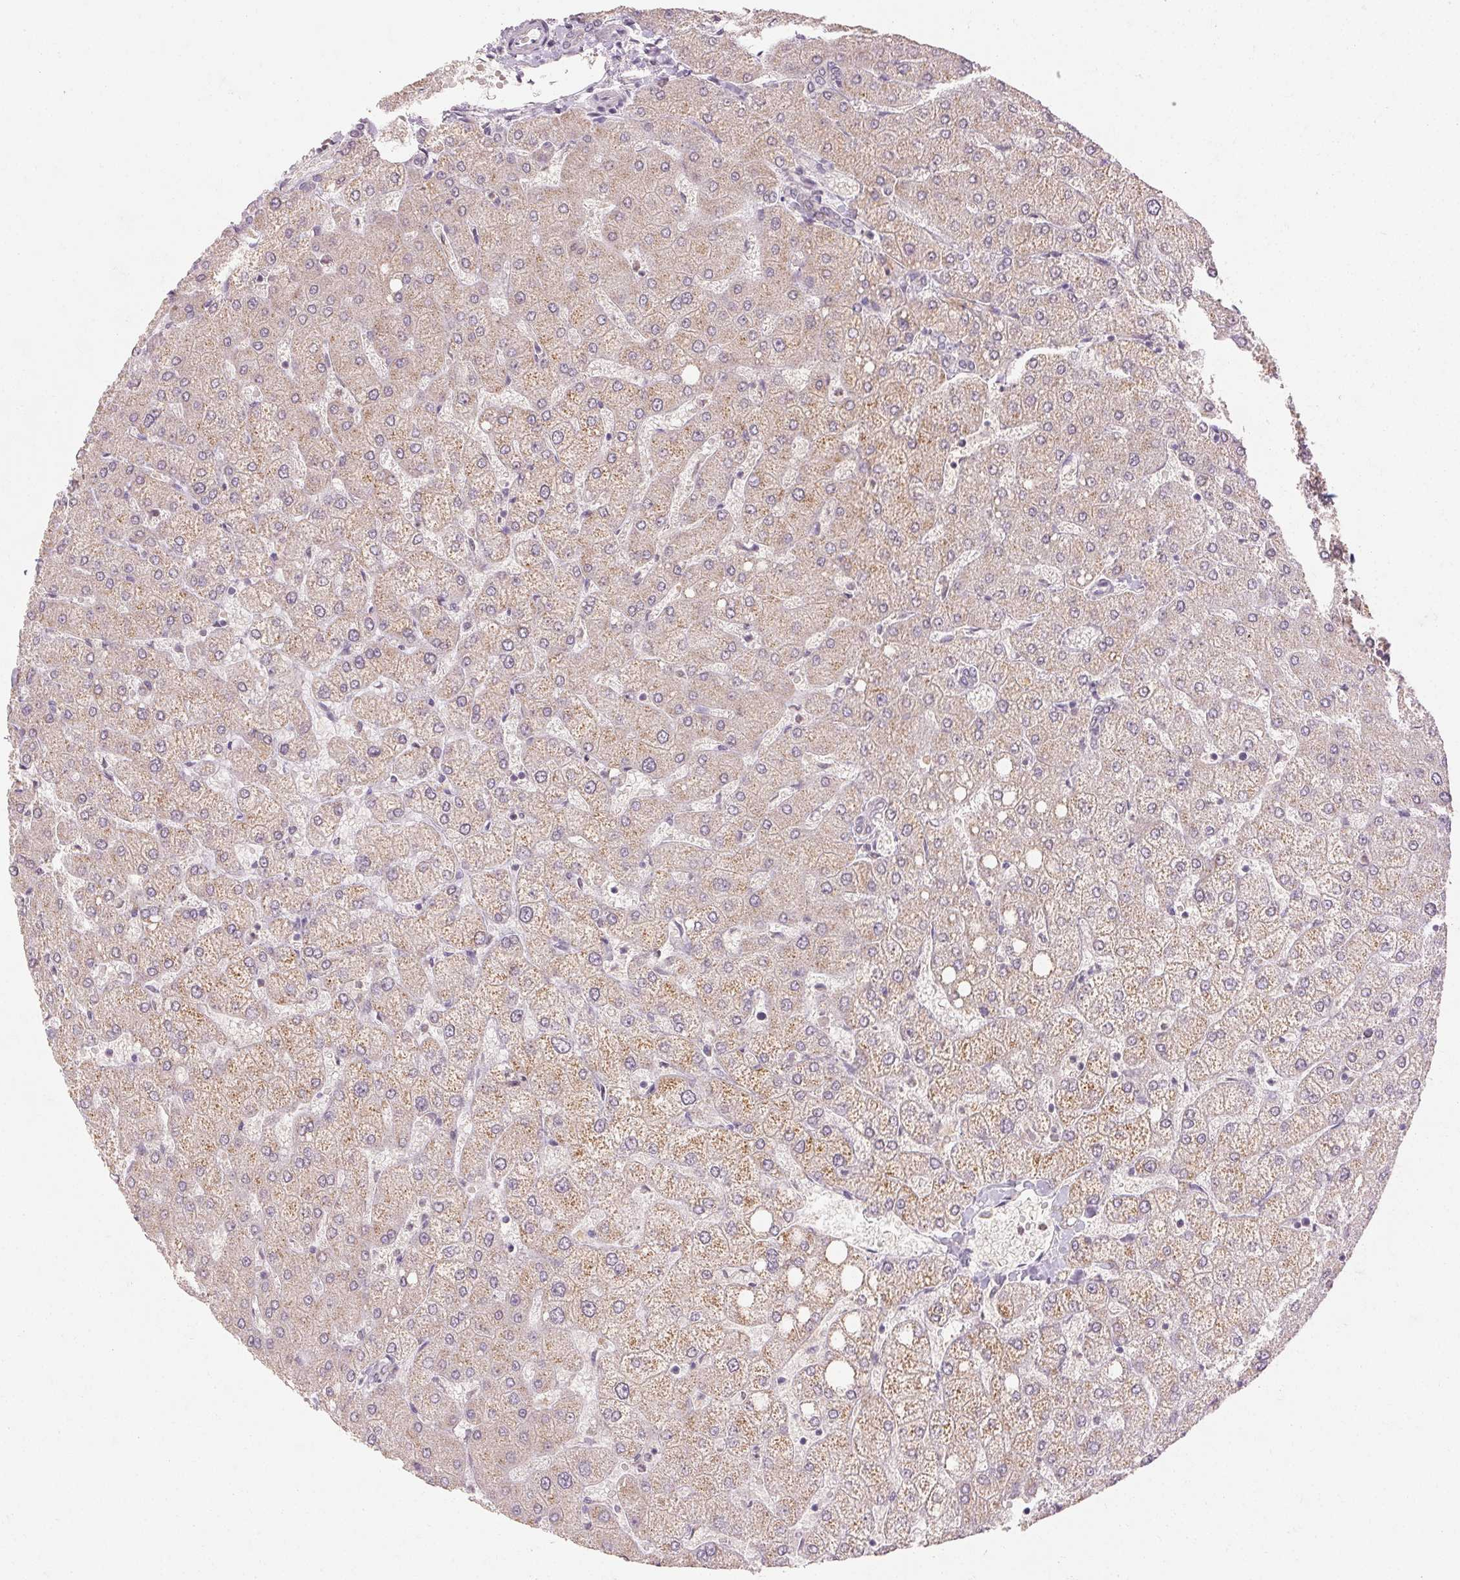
{"staining": {"intensity": "negative", "quantity": "none", "location": "none"}, "tissue": "liver", "cell_type": "Cholangiocytes", "image_type": "normal", "snomed": [{"axis": "morphology", "description": "Normal tissue, NOS"}, {"axis": "topography", "description": "Liver"}], "caption": "Immunohistochemical staining of unremarkable liver shows no significant expression in cholangiocytes.", "gene": "SKP2", "patient": {"sex": "female", "age": 54}}